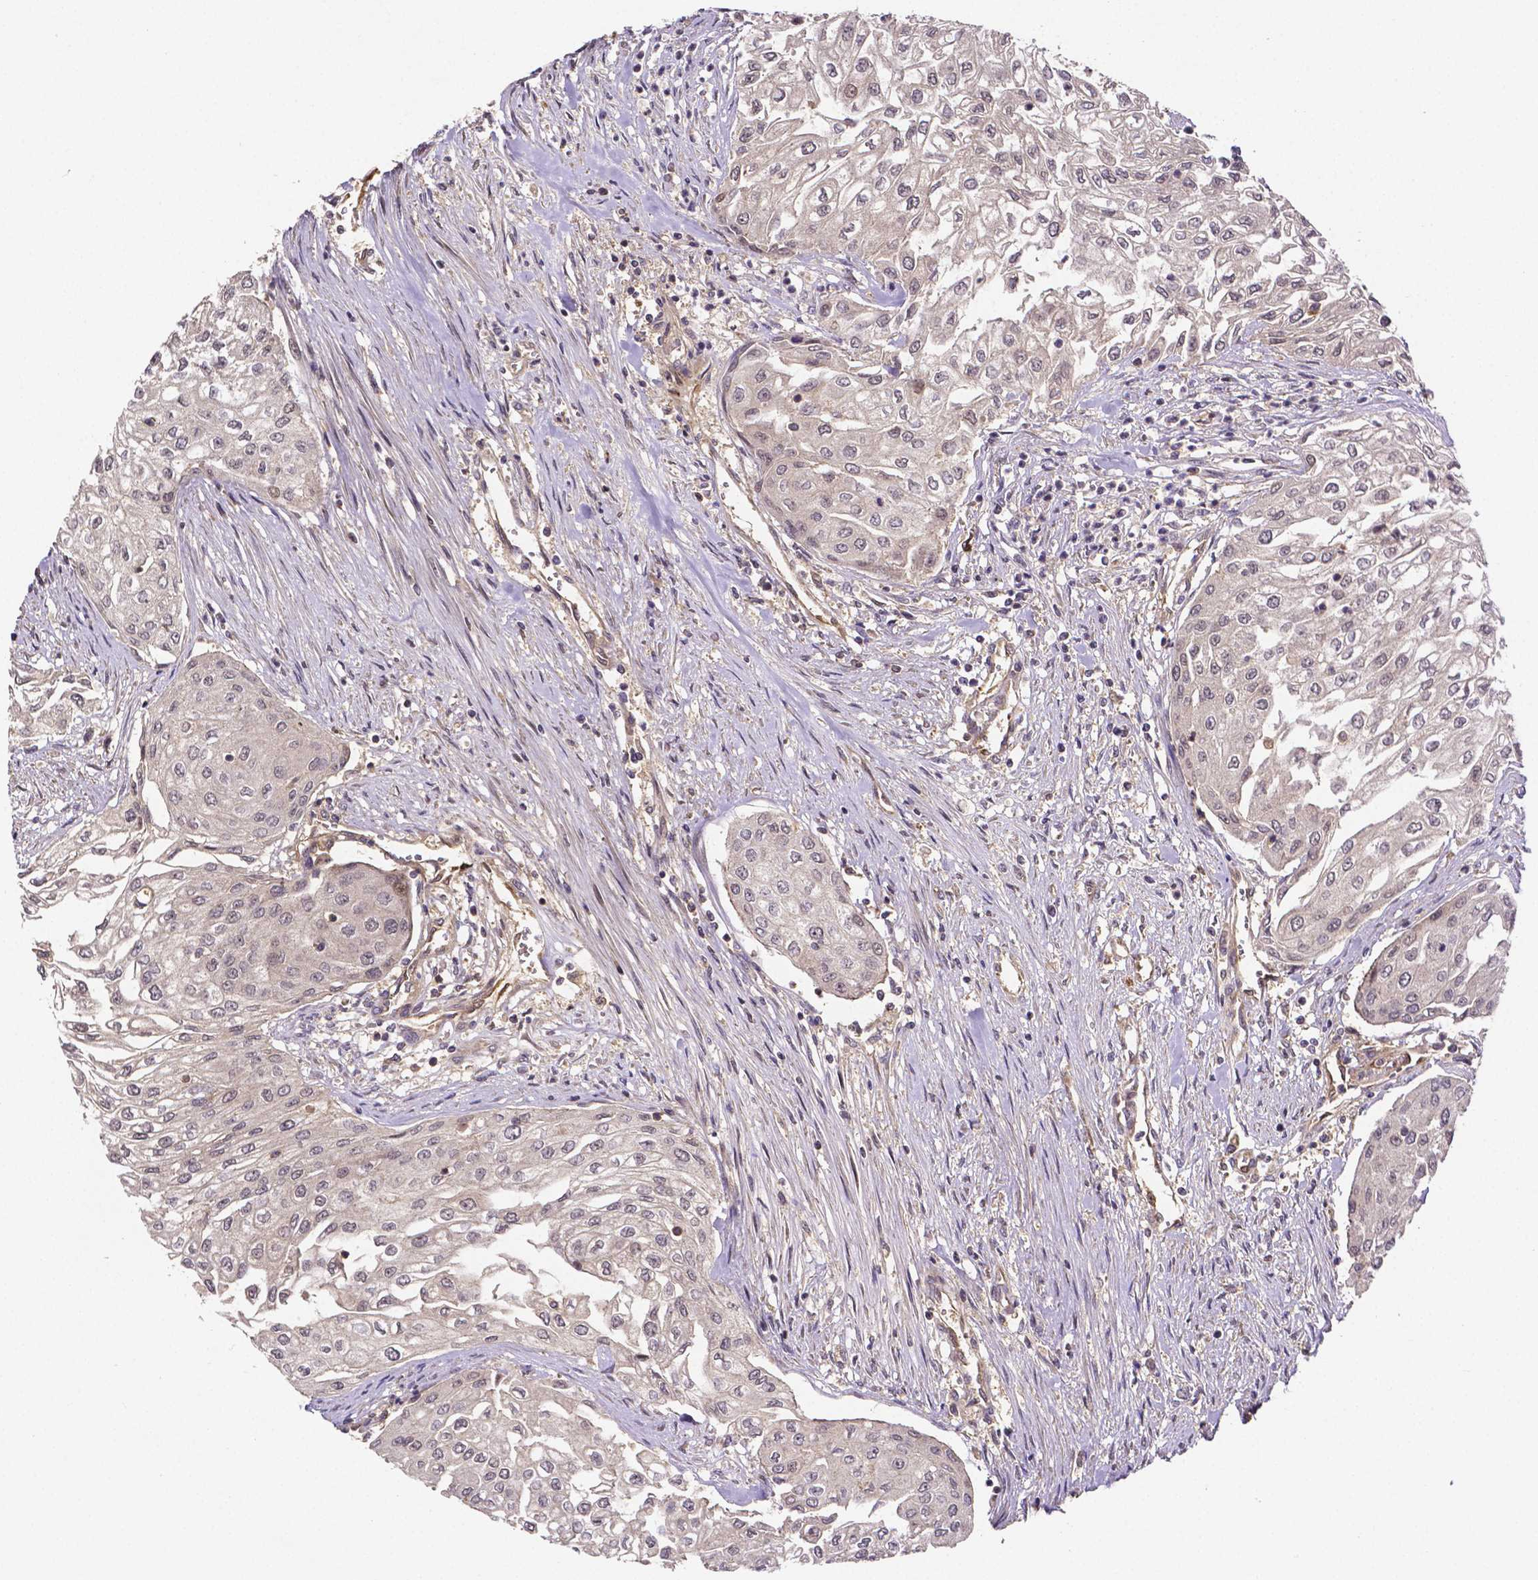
{"staining": {"intensity": "weak", "quantity": "<25%", "location": "nuclear"}, "tissue": "urothelial cancer", "cell_type": "Tumor cells", "image_type": "cancer", "snomed": [{"axis": "morphology", "description": "Urothelial carcinoma, High grade"}, {"axis": "topography", "description": "Urinary bladder"}], "caption": "IHC of high-grade urothelial carcinoma shows no staining in tumor cells.", "gene": "RNF123", "patient": {"sex": "male", "age": 62}}